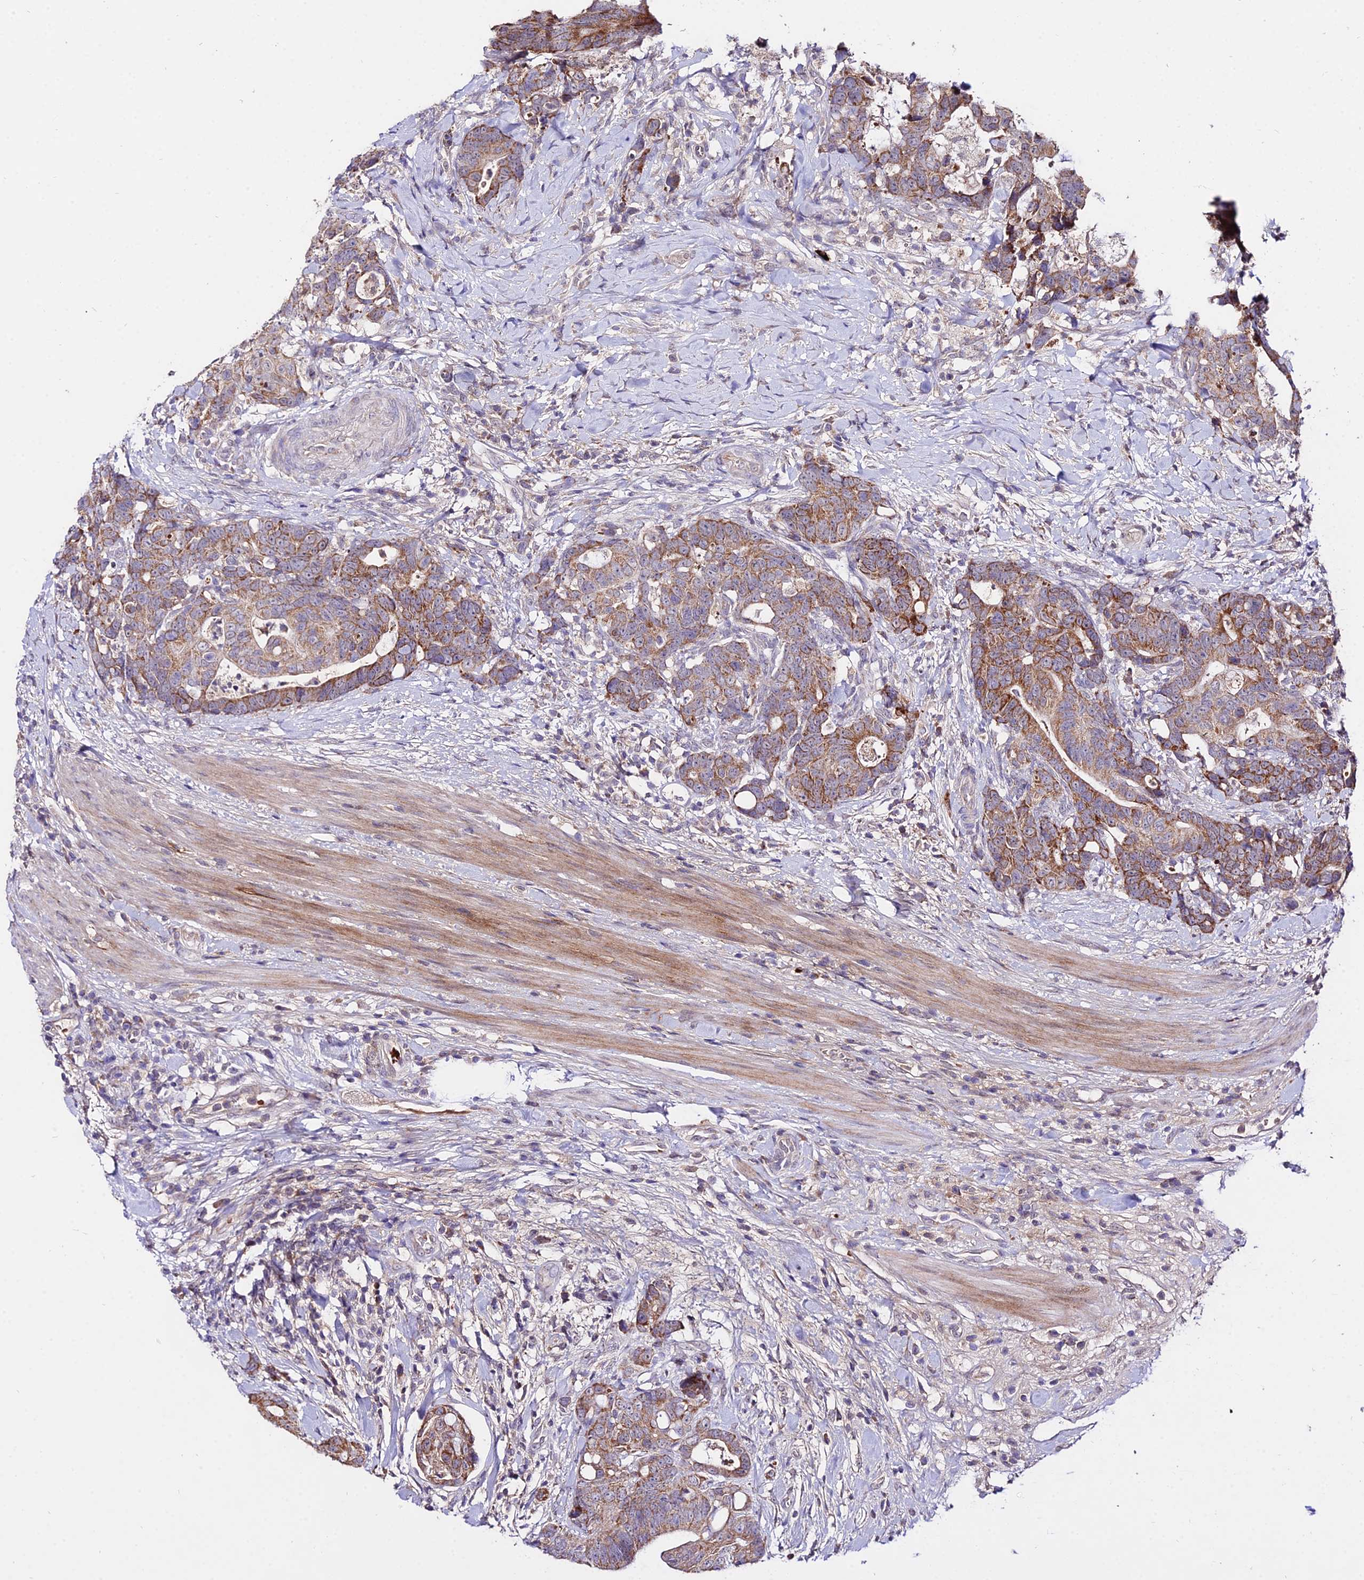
{"staining": {"intensity": "moderate", "quantity": ">75%", "location": "cytoplasmic/membranous"}, "tissue": "colorectal cancer", "cell_type": "Tumor cells", "image_type": "cancer", "snomed": [{"axis": "morphology", "description": "Adenocarcinoma, NOS"}, {"axis": "topography", "description": "Colon"}], "caption": "A brown stain labels moderate cytoplasmic/membranous expression of a protein in human colorectal adenocarcinoma tumor cells. The protein of interest is stained brown, and the nuclei are stained in blue (DAB IHC with brightfield microscopy, high magnification).", "gene": "WDR5B", "patient": {"sex": "female", "age": 82}}